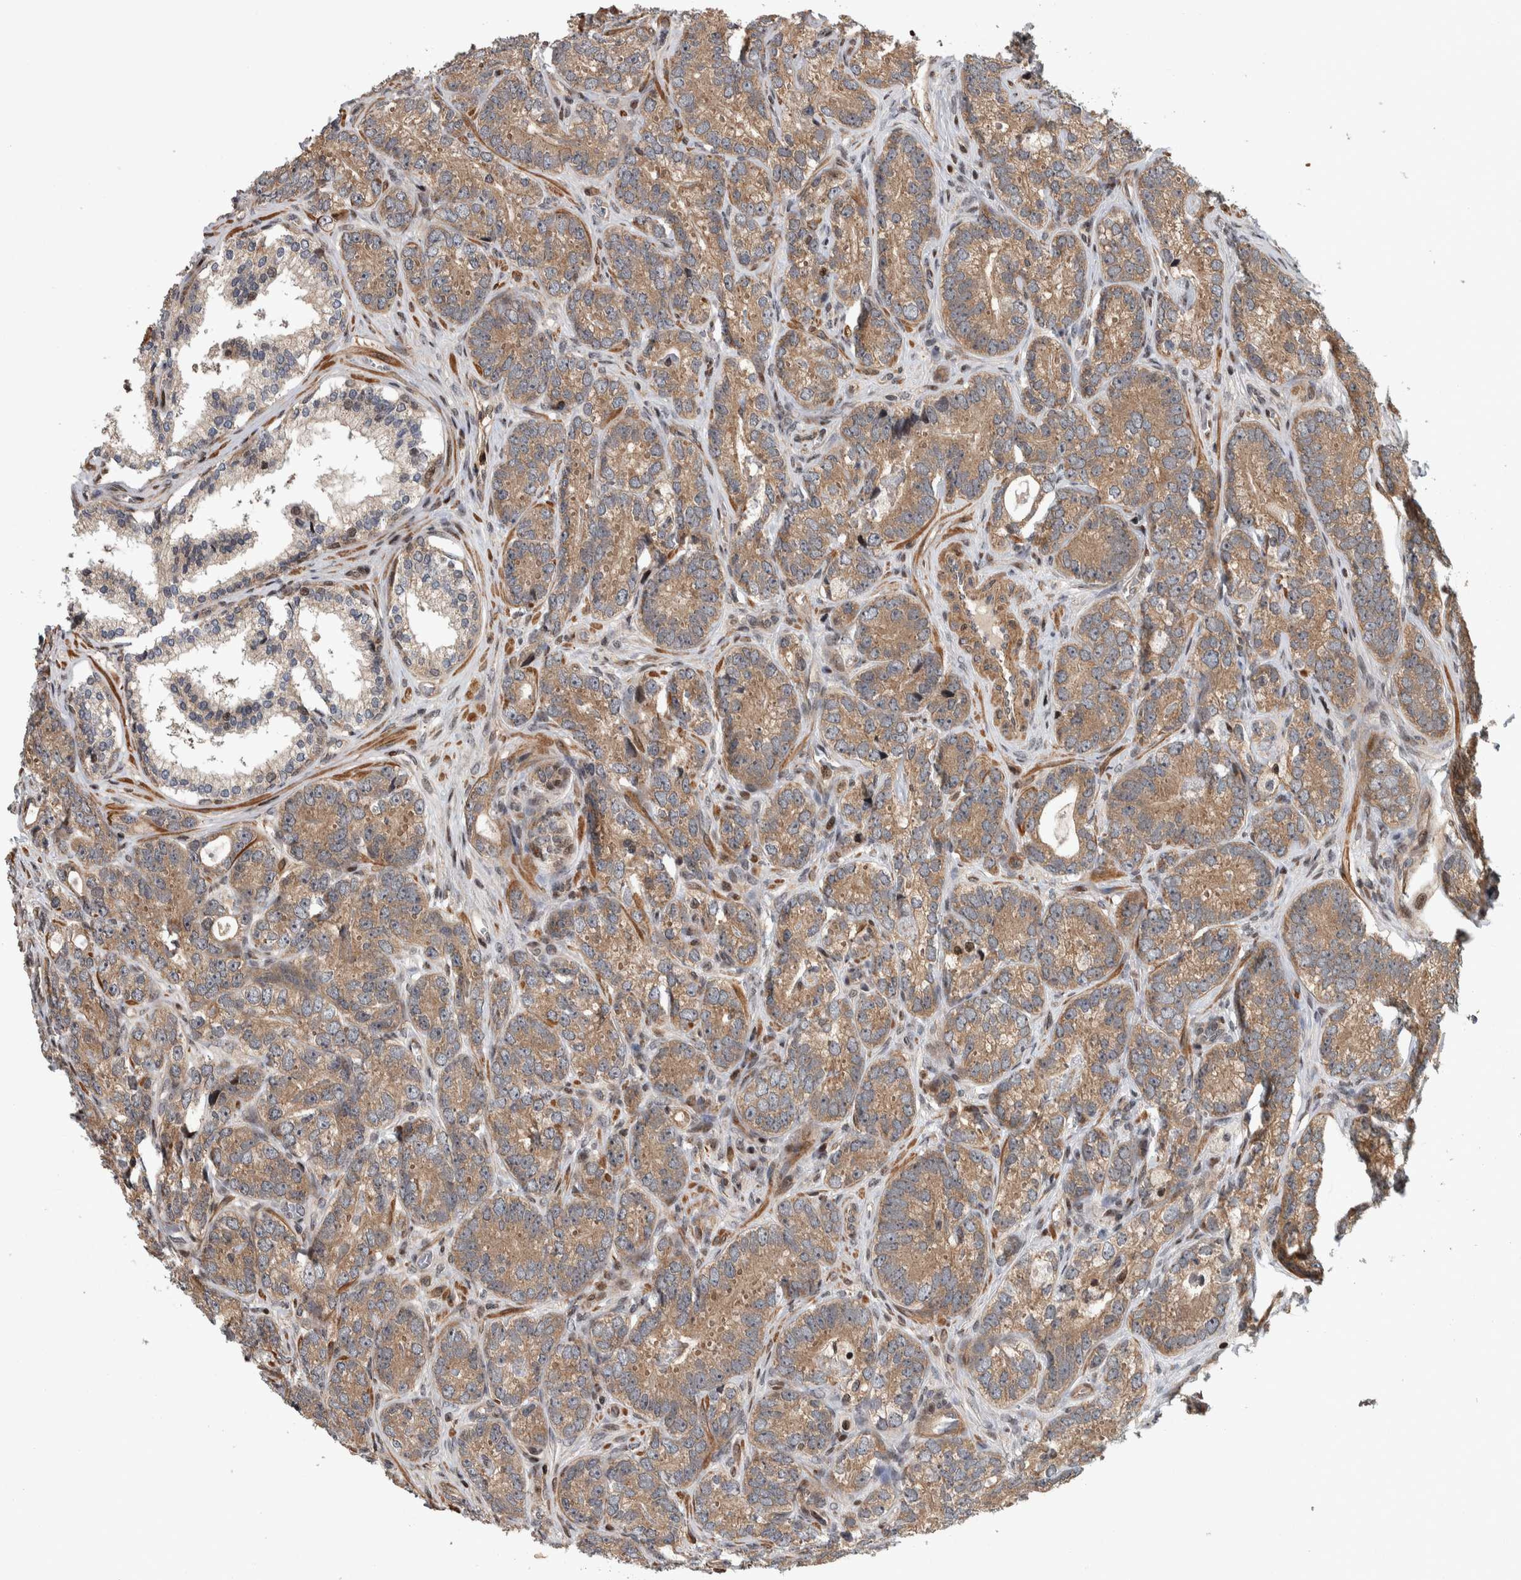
{"staining": {"intensity": "moderate", "quantity": ">75%", "location": "cytoplasmic/membranous"}, "tissue": "prostate cancer", "cell_type": "Tumor cells", "image_type": "cancer", "snomed": [{"axis": "morphology", "description": "Adenocarcinoma, High grade"}, {"axis": "topography", "description": "Prostate"}], "caption": "Protein expression analysis of human adenocarcinoma (high-grade) (prostate) reveals moderate cytoplasmic/membranous positivity in about >75% of tumor cells. (IHC, brightfield microscopy, high magnification).", "gene": "ARFGEF1", "patient": {"sex": "male", "age": 56}}